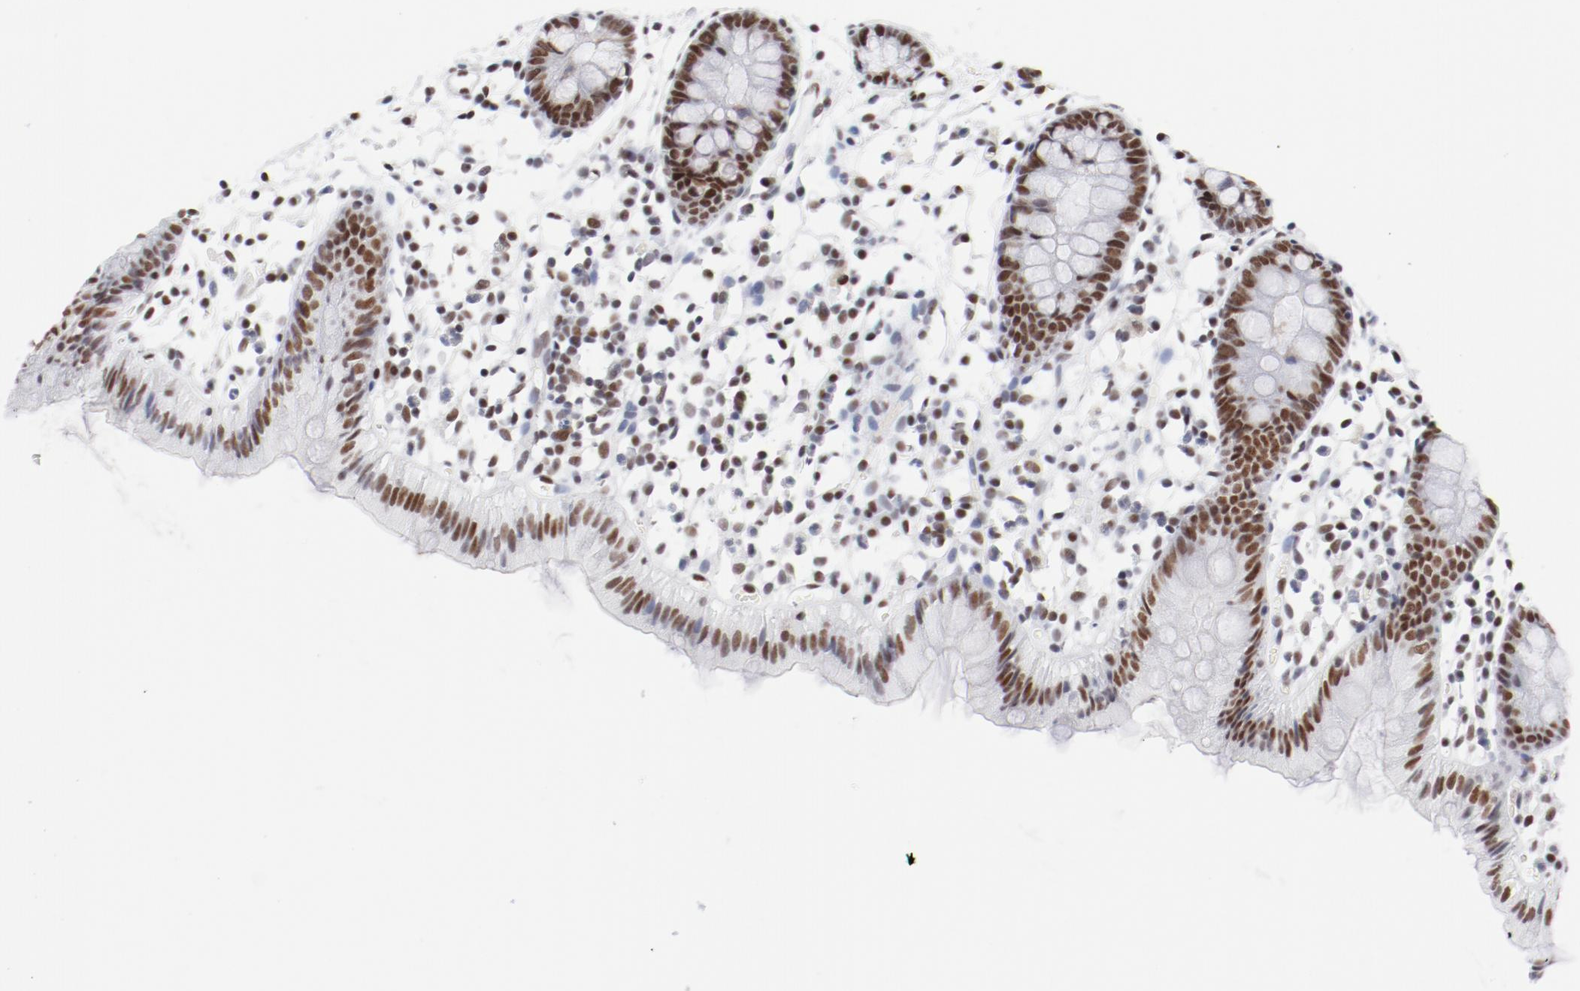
{"staining": {"intensity": "weak", "quantity": "25%-75%", "location": "nuclear"}, "tissue": "colon", "cell_type": "Endothelial cells", "image_type": "normal", "snomed": [{"axis": "morphology", "description": "Normal tissue, NOS"}, {"axis": "topography", "description": "Colon"}], "caption": "Immunohistochemical staining of benign human colon shows low levels of weak nuclear positivity in approximately 25%-75% of endothelial cells.", "gene": "ATF2", "patient": {"sex": "male", "age": 14}}